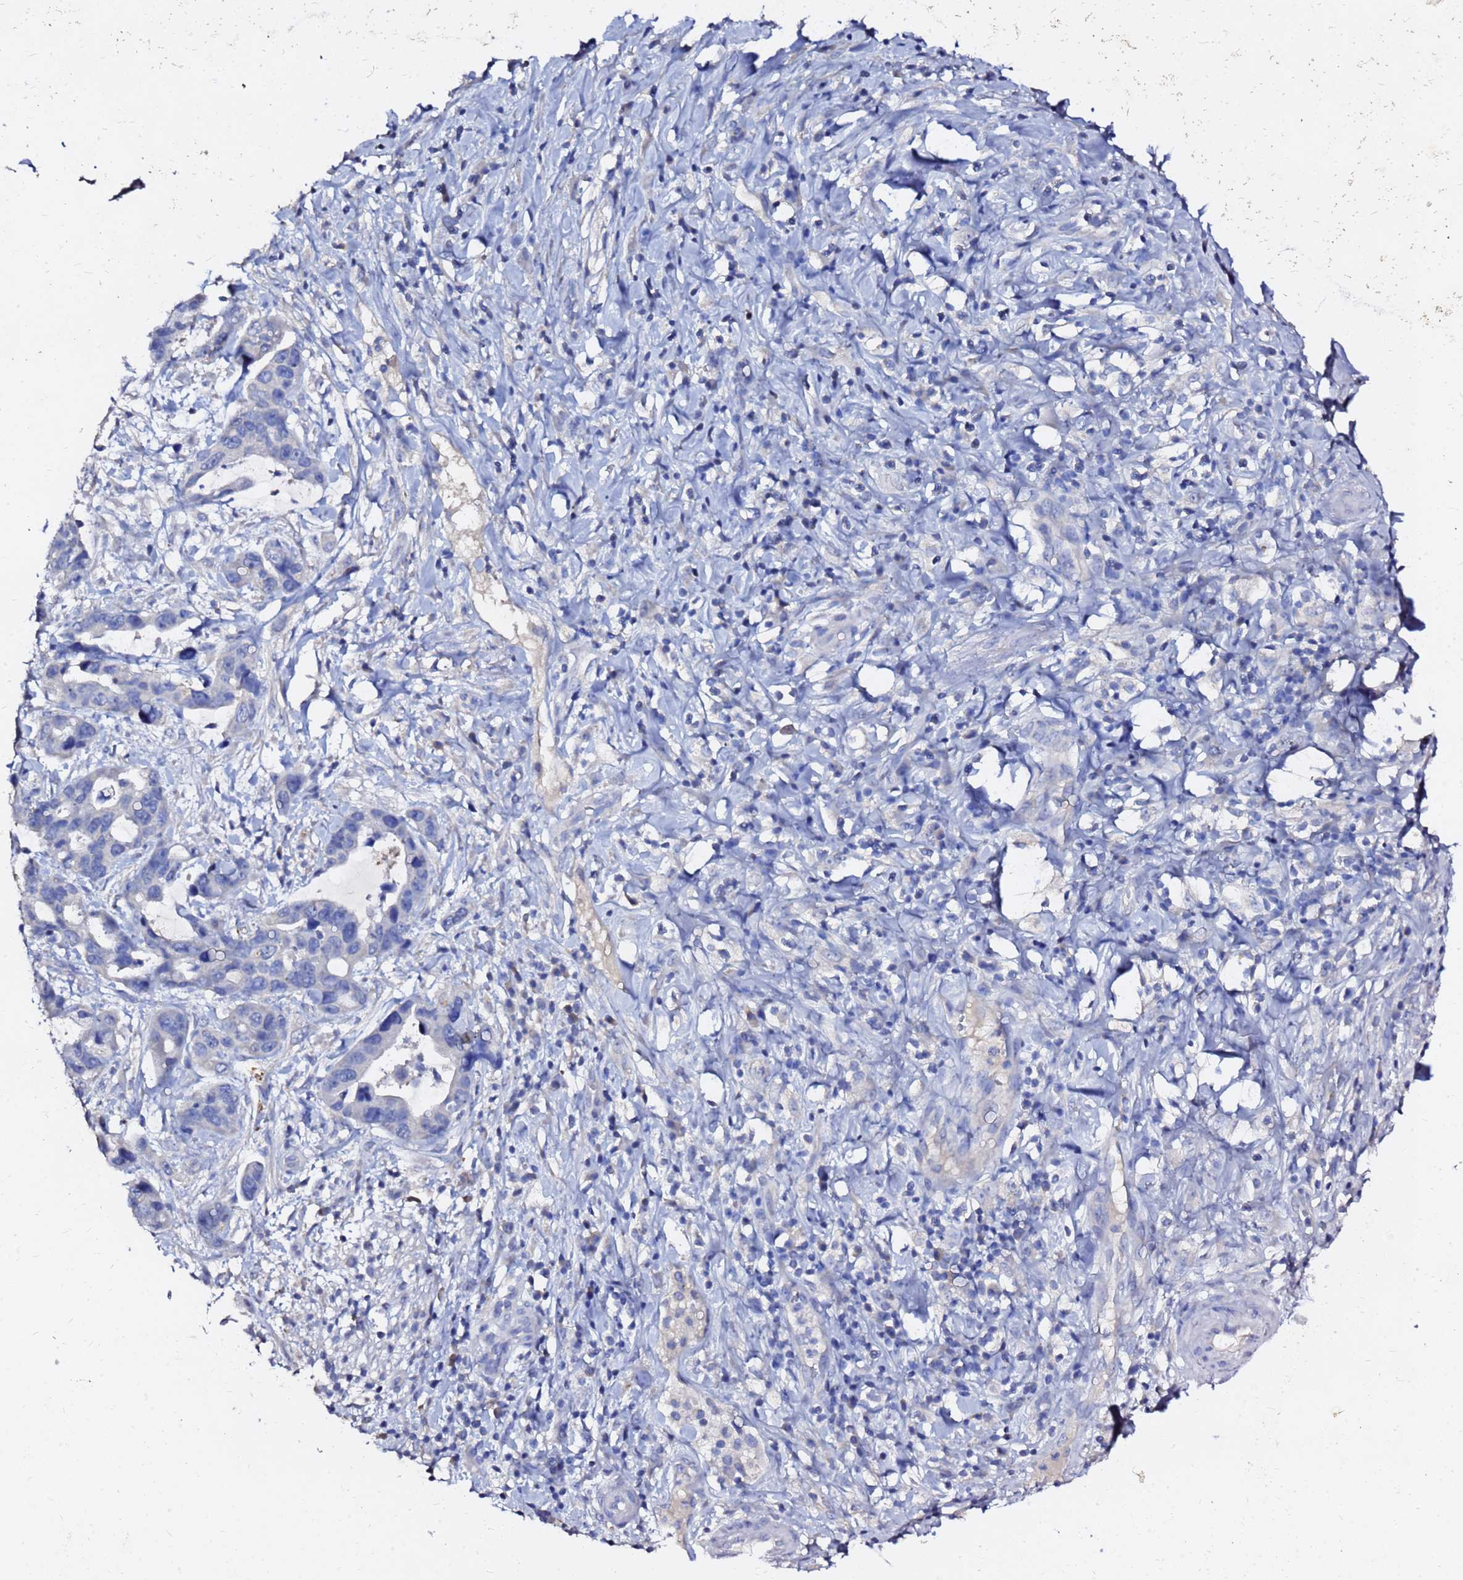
{"staining": {"intensity": "negative", "quantity": "none", "location": "none"}, "tissue": "pancreatic cancer", "cell_type": "Tumor cells", "image_type": "cancer", "snomed": [{"axis": "morphology", "description": "Normal tissue, NOS"}, {"axis": "morphology", "description": "Adenocarcinoma, NOS"}, {"axis": "topography", "description": "Lymph node"}, {"axis": "topography", "description": "Pancreas"}], "caption": "Protein analysis of pancreatic adenocarcinoma shows no significant positivity in tumor cells. Nuclei are stained in blue.", "gene": "FAM183A", "patient": {"sex": "female", "age": 67}}